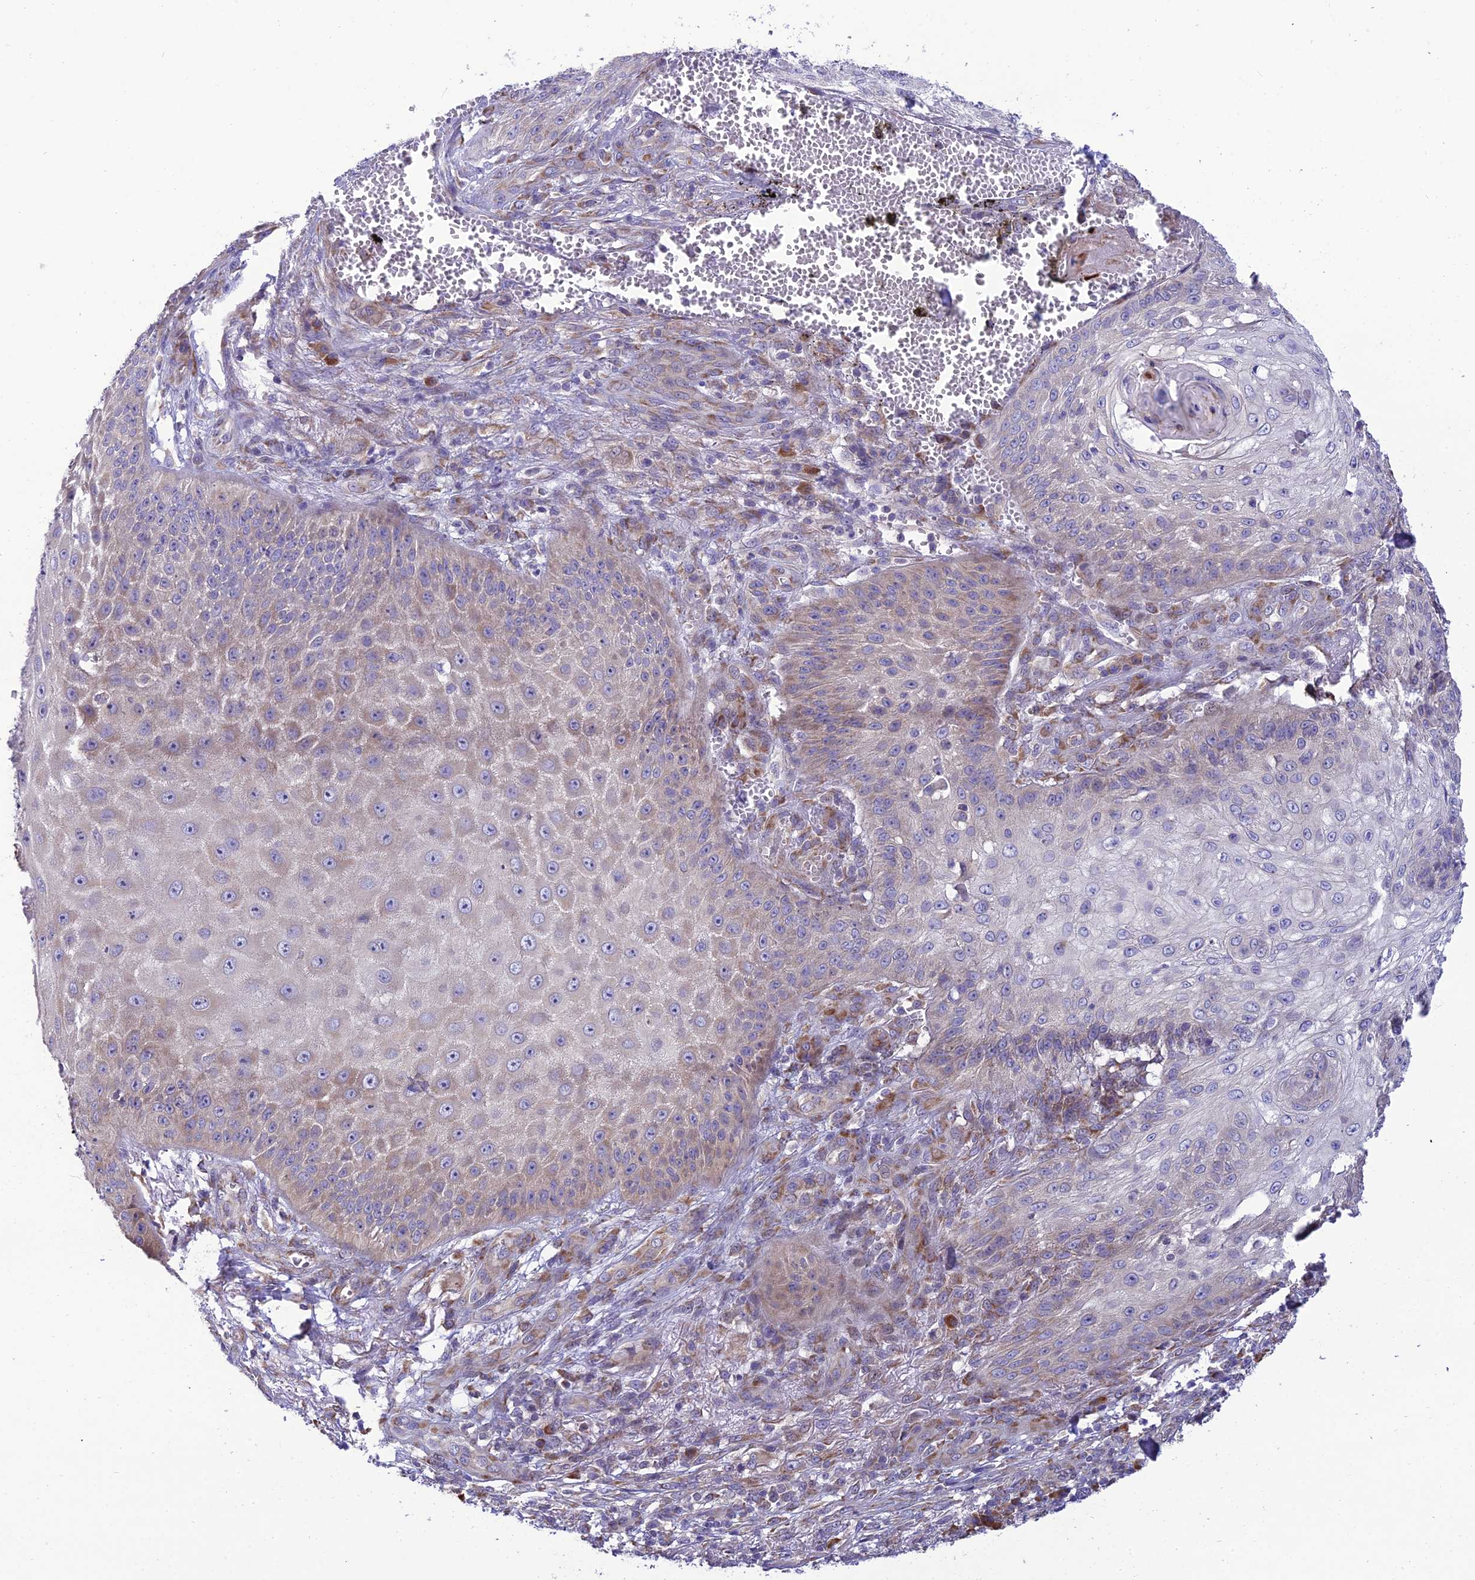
{"staining": {"intensity": "weak", "quantity": "25%-75%", "location": "cytoplasmic/membranous"}, "tissue": "skin cancer", "cell_type": "Tumor cells", "image_type": "cancer", "snomed": [{"axis": "morphology", "description": "Squamous cell carcinoma, NOS"}, {"axis": "topography", "description": "Skin"}], "caption": "Human skin cancer stained for a protein (brown) displays weak cytoplasmic/membranous positive expression in approximately 25%-75% of tumor cells.", "gene": "CLCN7", "patient": {"sex": "male", "age": 70}}